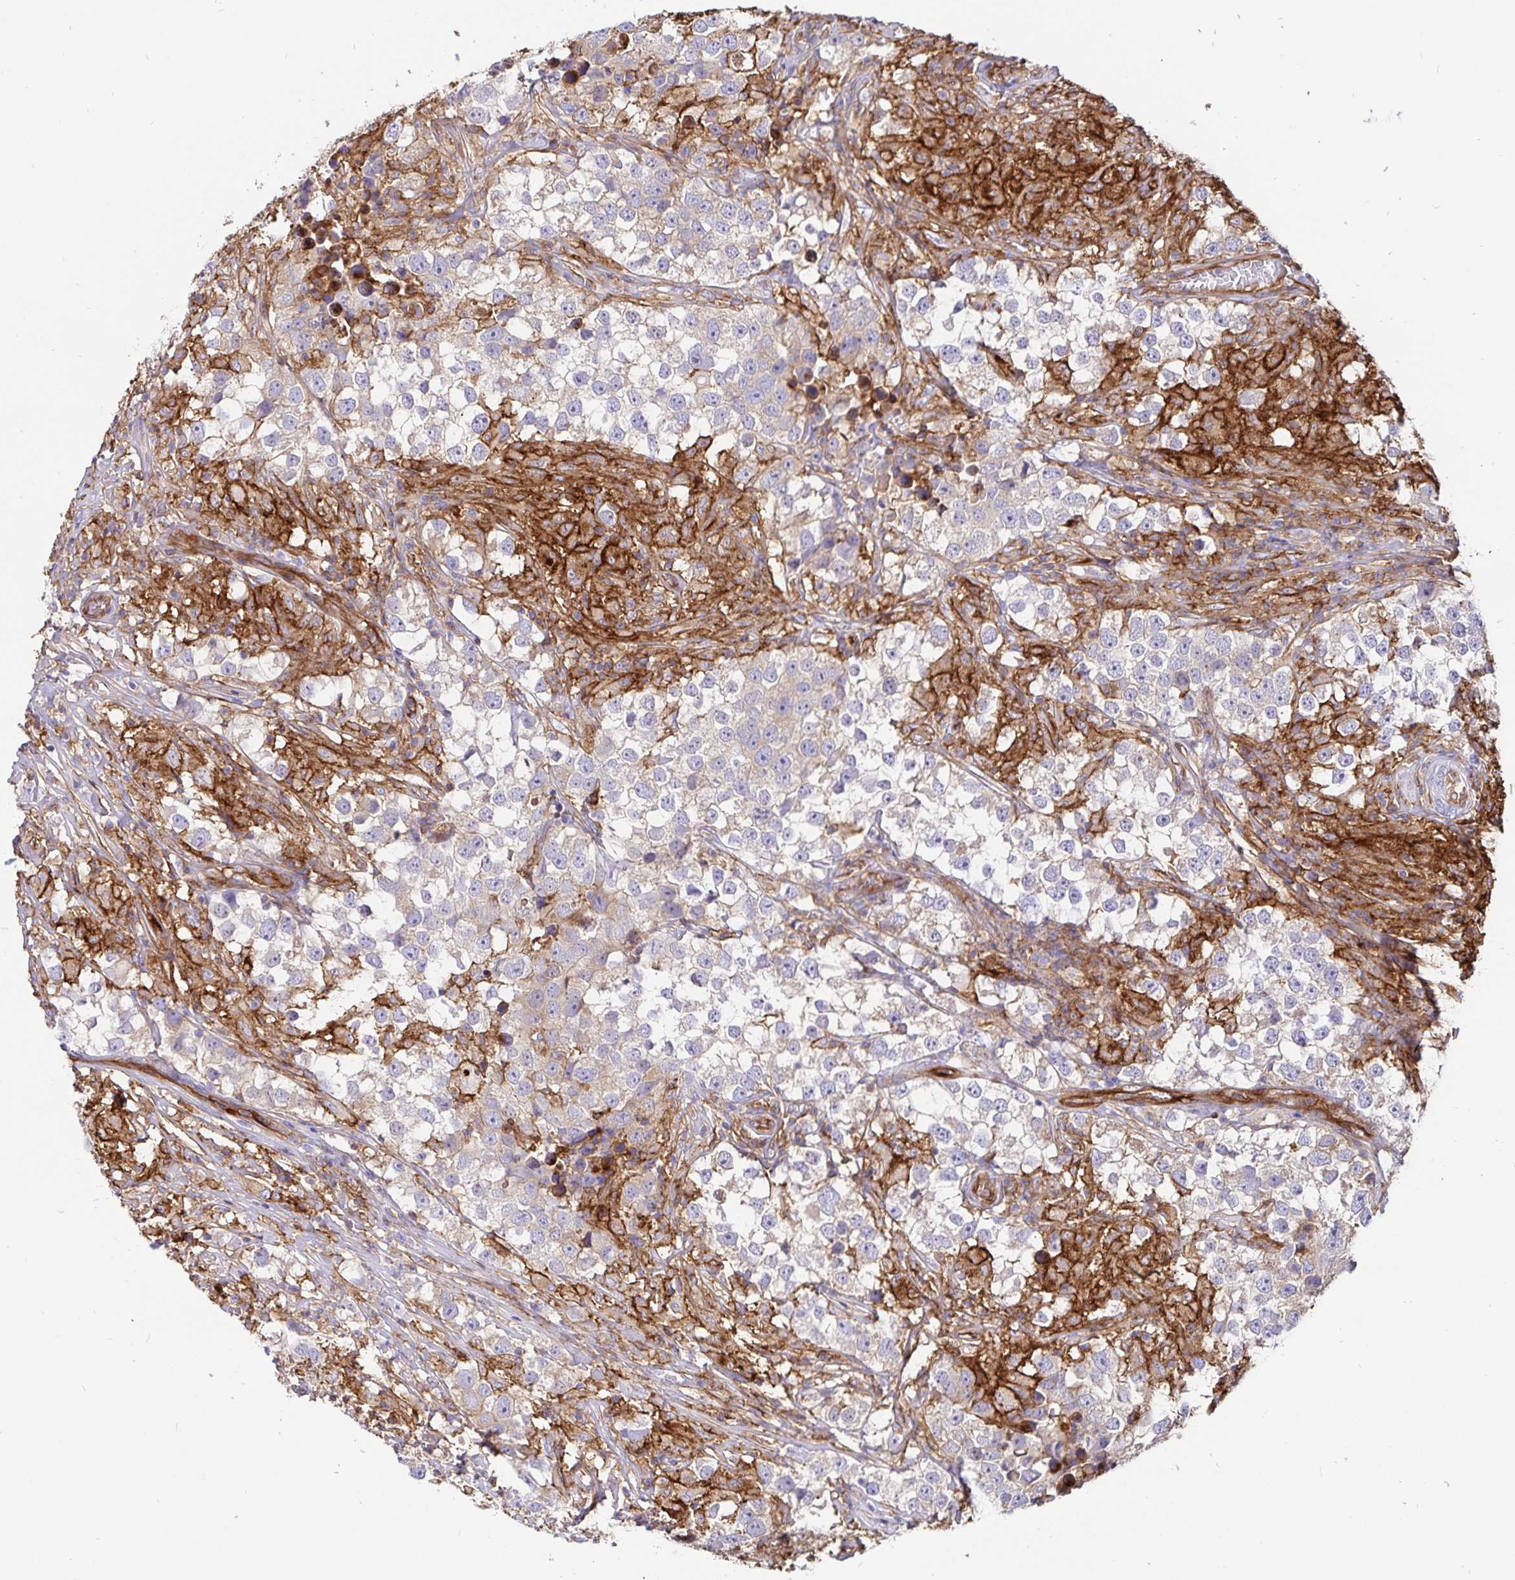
{"staining": {"intensity": "negative", "quantity": "none", "location": "none"}, "tissue": "testis cancer", "cell_type": "Tumor cells", "image_type": "cancer", "snomed": [{"axis": "morphology", "description": "Seminoma, NOS"}, {"axis": "topography", "description": "Testis"}], "caption": "The IHC photomicrograph has no significant expression in tumor cells of testis cancer (seminoma) tissue.", "gene": "ANXA2", "patient": {"sex": "male", "age": 46}}